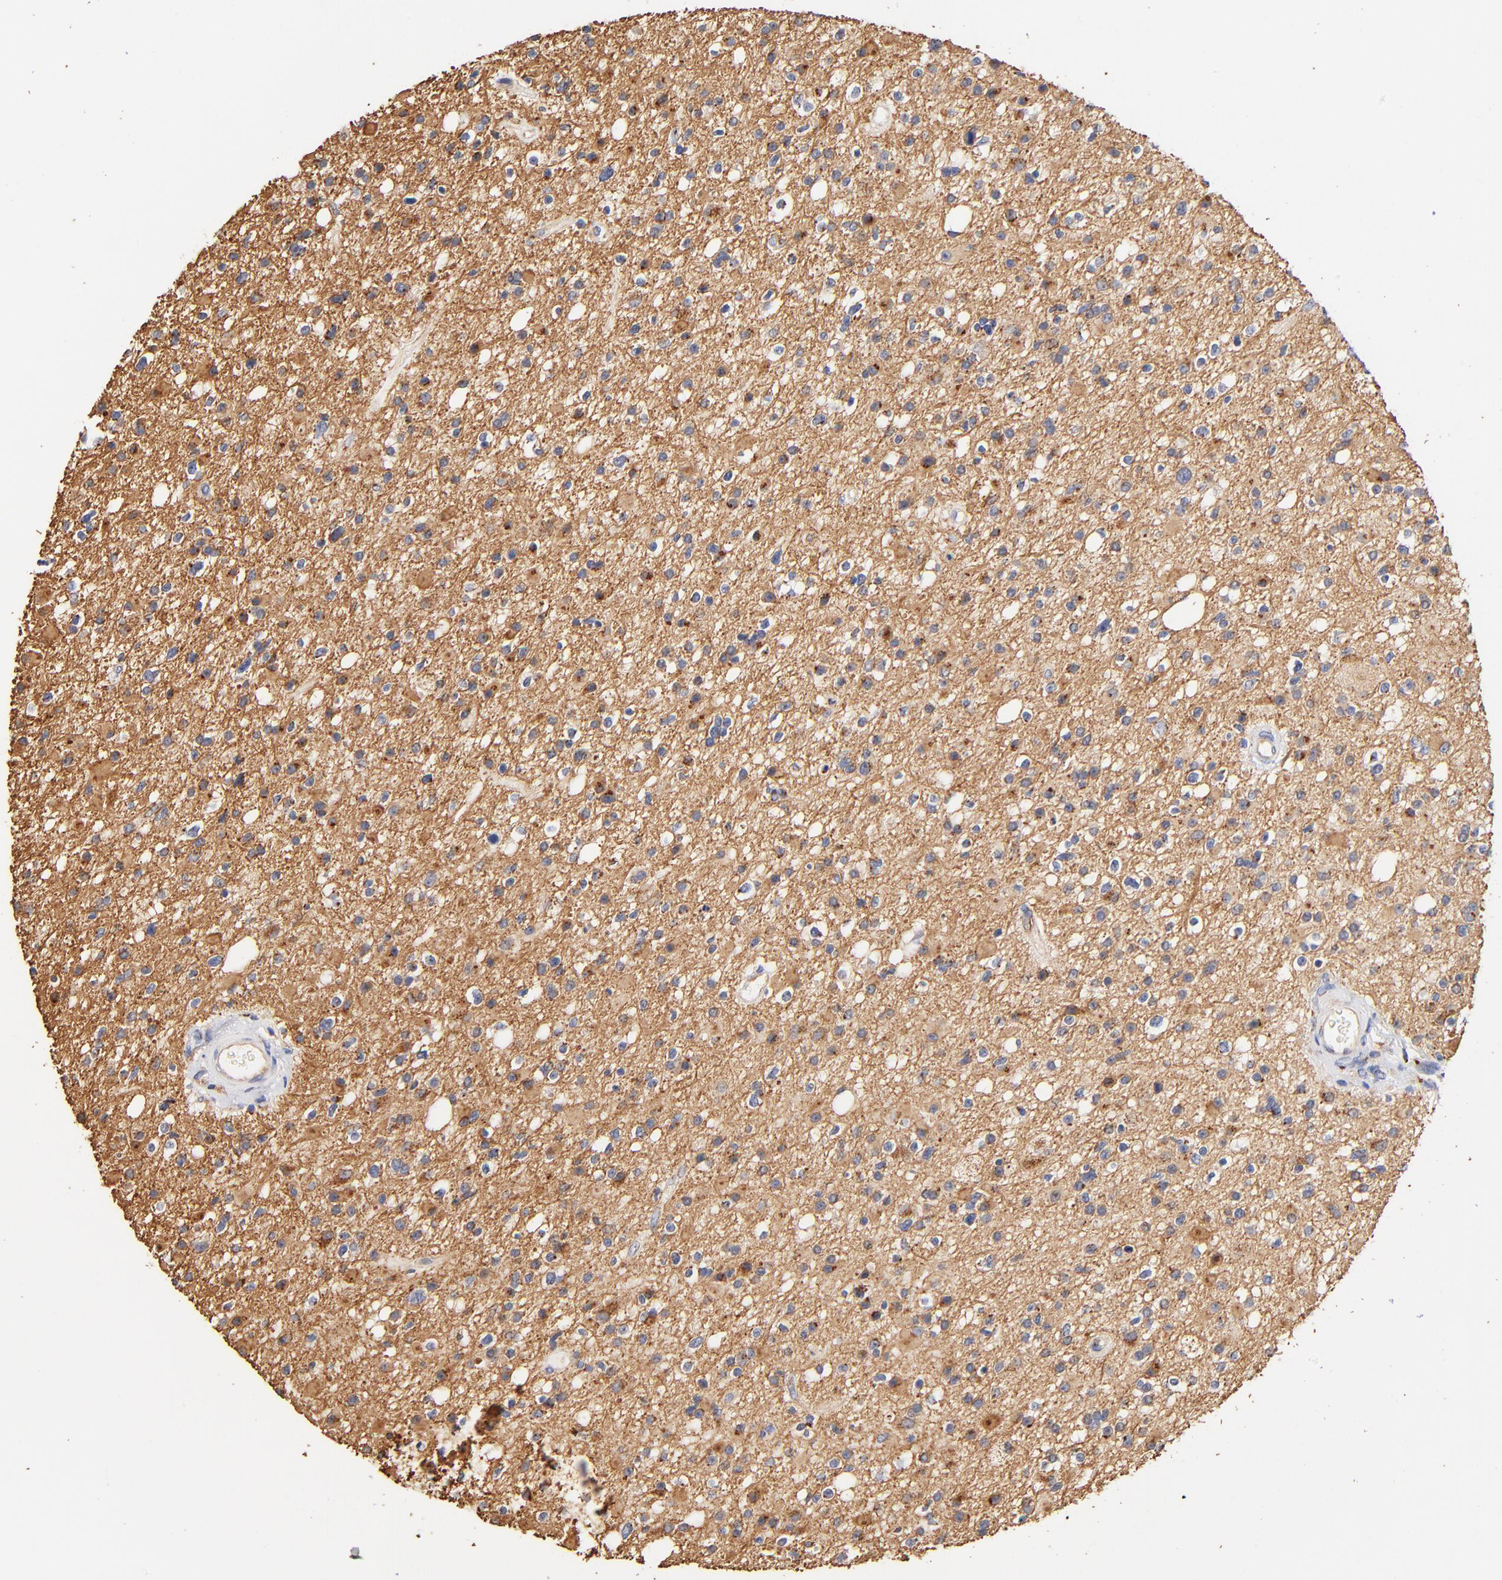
{"staining": {"intensity": "moderate", "quantity": "<25%", "location": "cytoplasmic/membranous"}, "tissue": "glioma", "cell_type": "Tumor cells", "image_type": "cancer", "snomed": [{"axis": "morphology", "description": "Glioma, malignant, High grade"}, {"axis": "topography", "description": "Brain"}], "caption": "Protein staining of malignant high-grade glioma tissue exhibits moderate cytoplasmic/membranous expression in approximately <25% of tumor cells. Nuclei are stained in blue.", "gene": "FMNL3", "patient": {"sex": "male", "age": 33}}